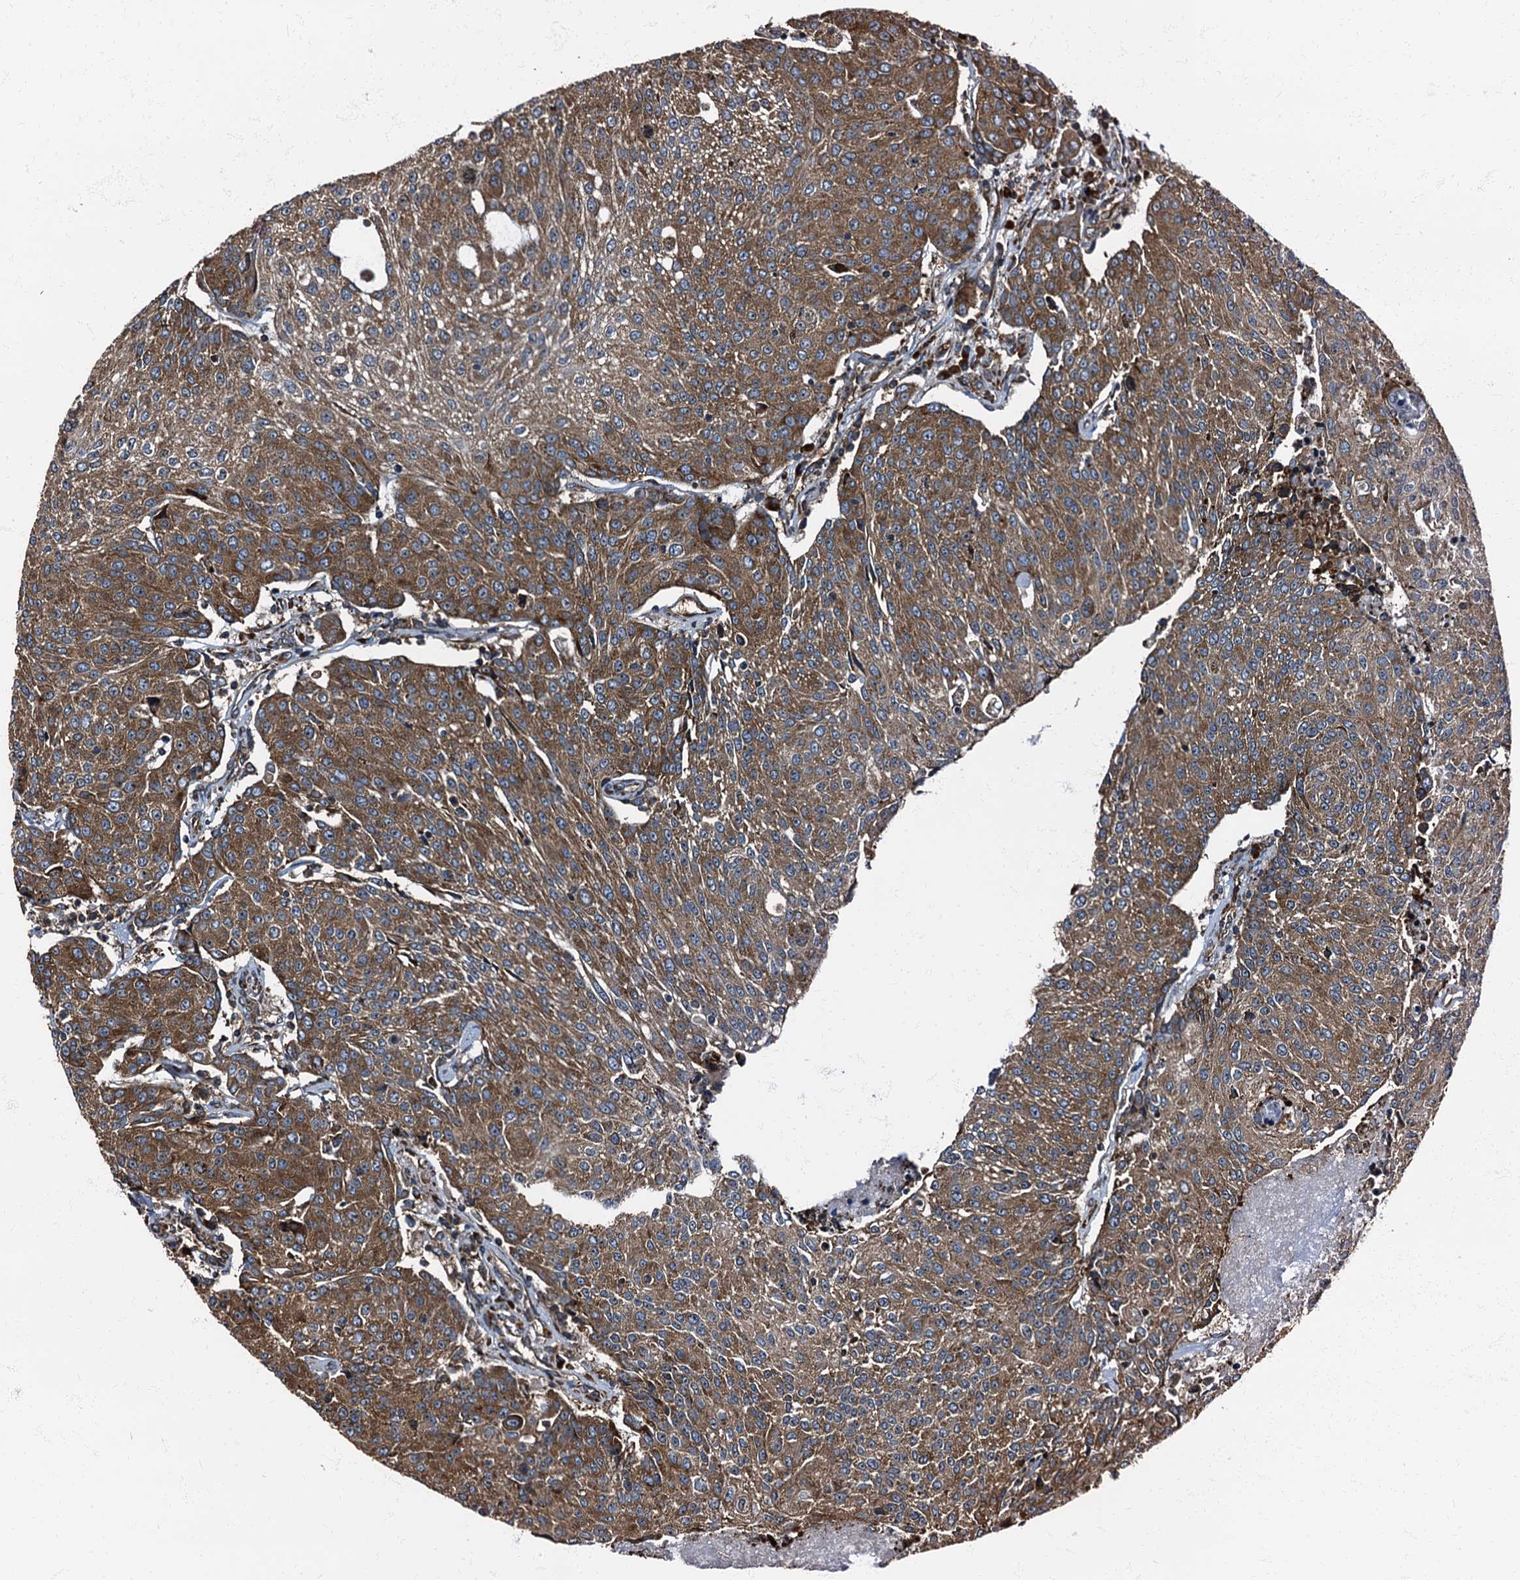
{"staining": {"intensity": "moderate", "quantity": ">75%", "location": "cytoplasmic/membranous"}, "tissue": "urothelial cancer", "cell_type": "Tumor cells", "image_type": "cancer", "snomed": [{"axis": "morphology", "description": "Urothelial carcinoma, High grade"}, {"axis": "topography", "description": "Urinary bladder"}], "caption": "Immunohistochemical staining of urothelial cancer exhibits medium levels of moderate cytoplasmic/membranous protein positivity in about >75% of tumor cells.", "gene": "ATP2C1", "patient": {"sex": "female", "age": 85}}